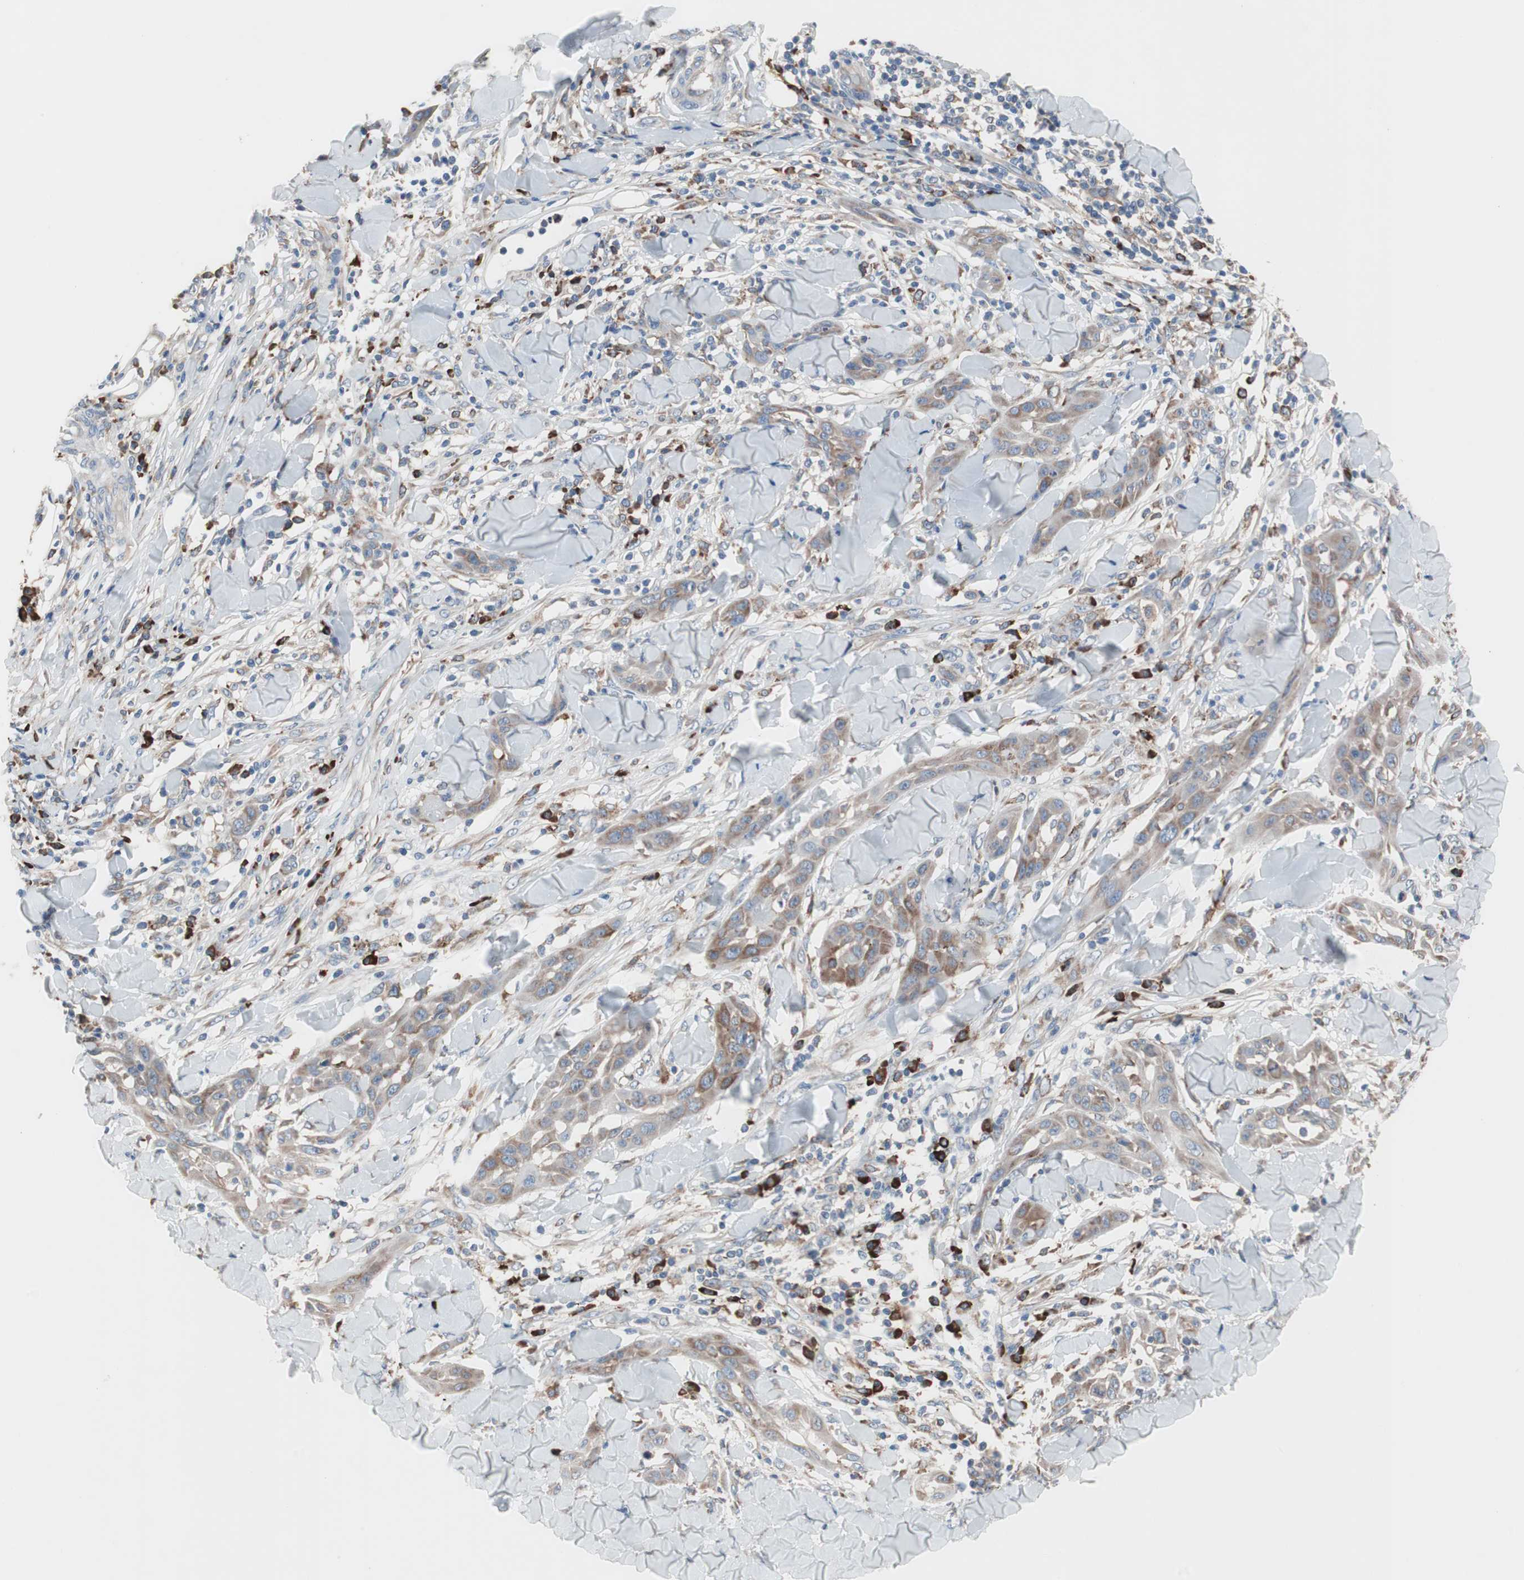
{"staining": {"intensity": "moderate", "quantity": "25%-75%", "location": "cytoplasmic/membranous"}, "tissue": "skin cancer", "cell_type": "Tumor cells", "image_type": "cancer", "snomed": [{"axis": "morphology", "description": "Squamous cell carcinoma, NOS"}, {"axis": "topography", "description": "Skin"}], "caption": "This image demonstrates immunohistochemistry (IHC) staining of skin squamous cell carcinoma, with medium moderate cytoplasmic/membranous positivity in approximately 25%-75% of tumor cells.", "gene": "SLC27A4", "patient": {"sex": "male", "age": 24}}